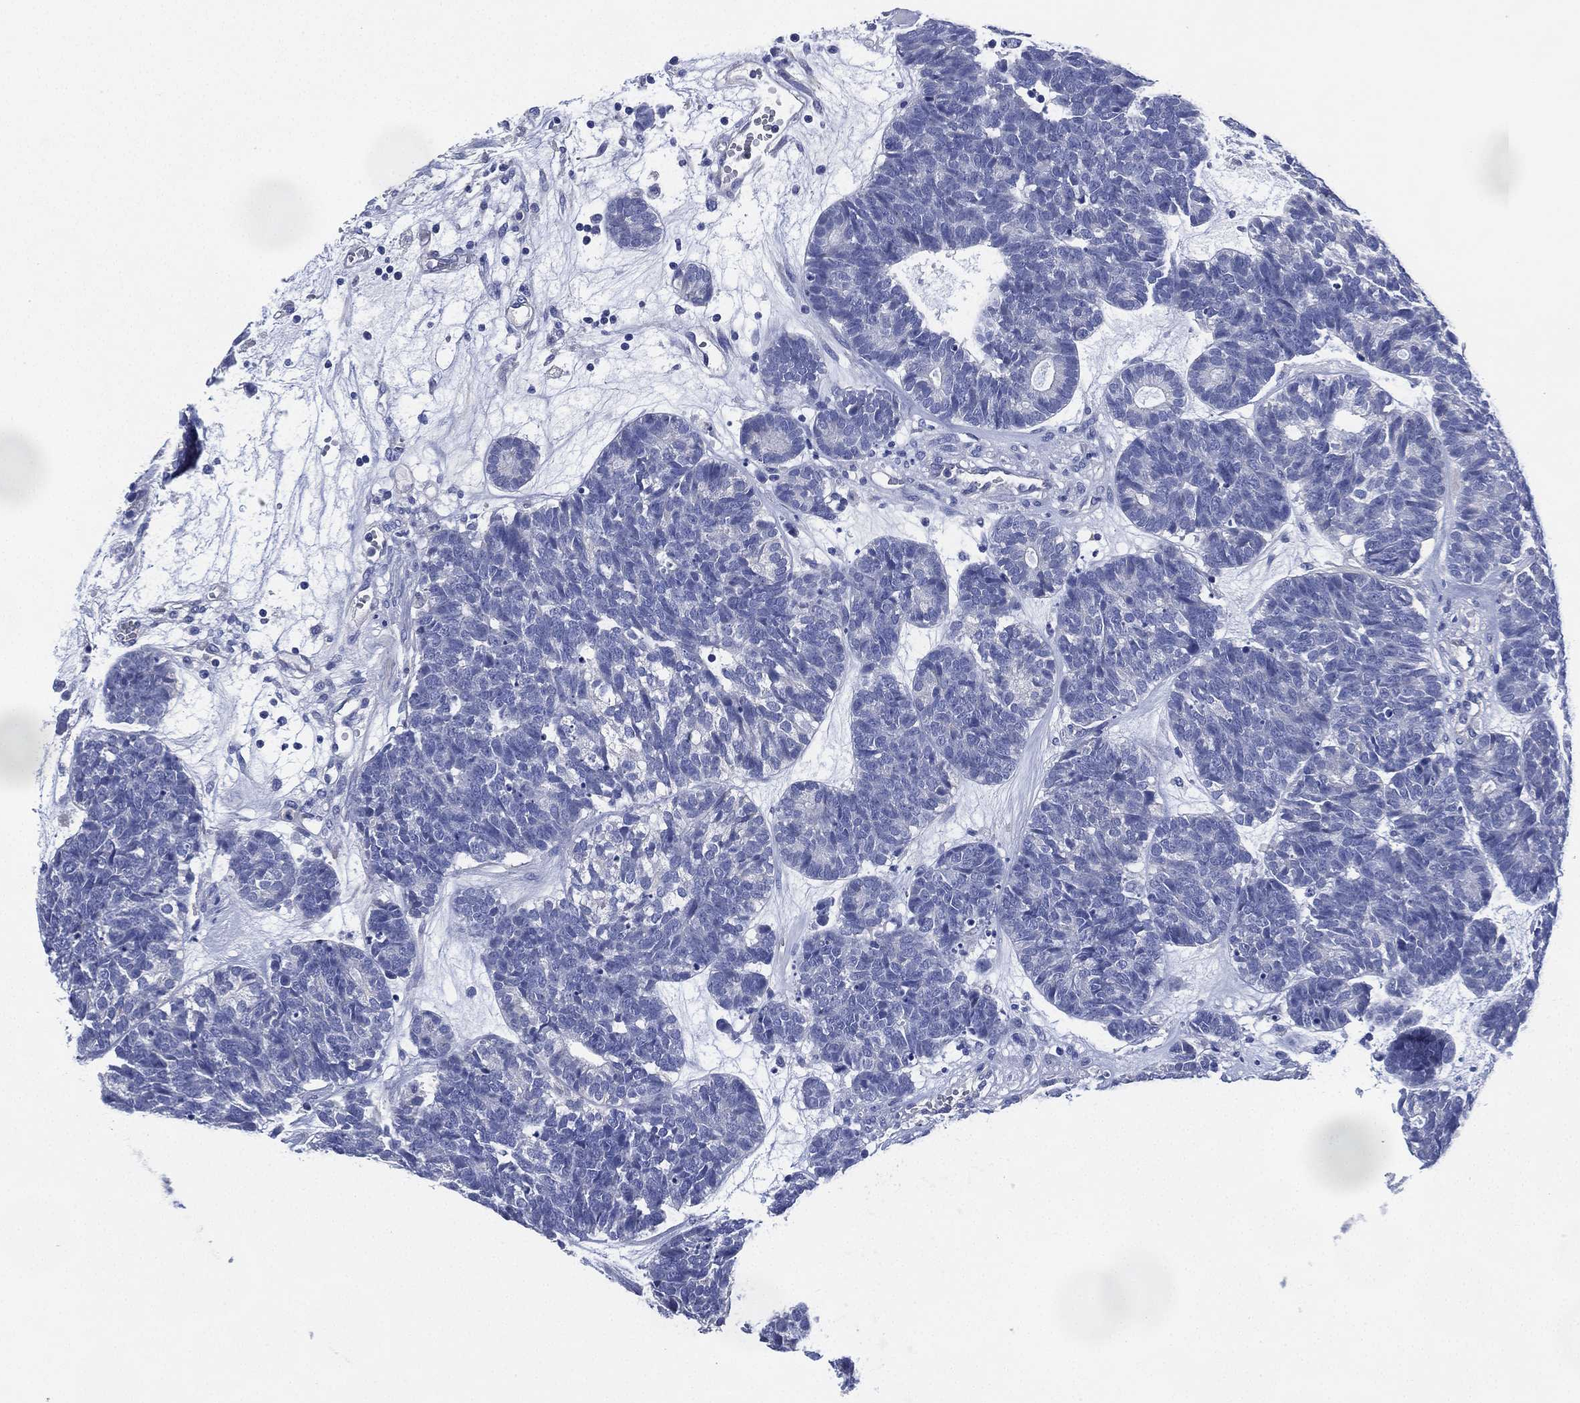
{"staining": {"intensity": "negative", "quantity": "none", "location": "none"}, "tissue": "head and neck cancer", "cell_type": "Tumor cells", "image_type": "cancer", "snomed": [{"axis": "morphology", "description": "Adenocarcinoma, NOS"}, {"axis": "topography", "description": "Head-Neck"}], "caption": "Immunohistochemistry image of human head and neck cancer stained for a protein (brown), which exhibits no expression in tumor cells.", "gene": "CCDC70", "patient": {"sex": "female", "age": 81}}